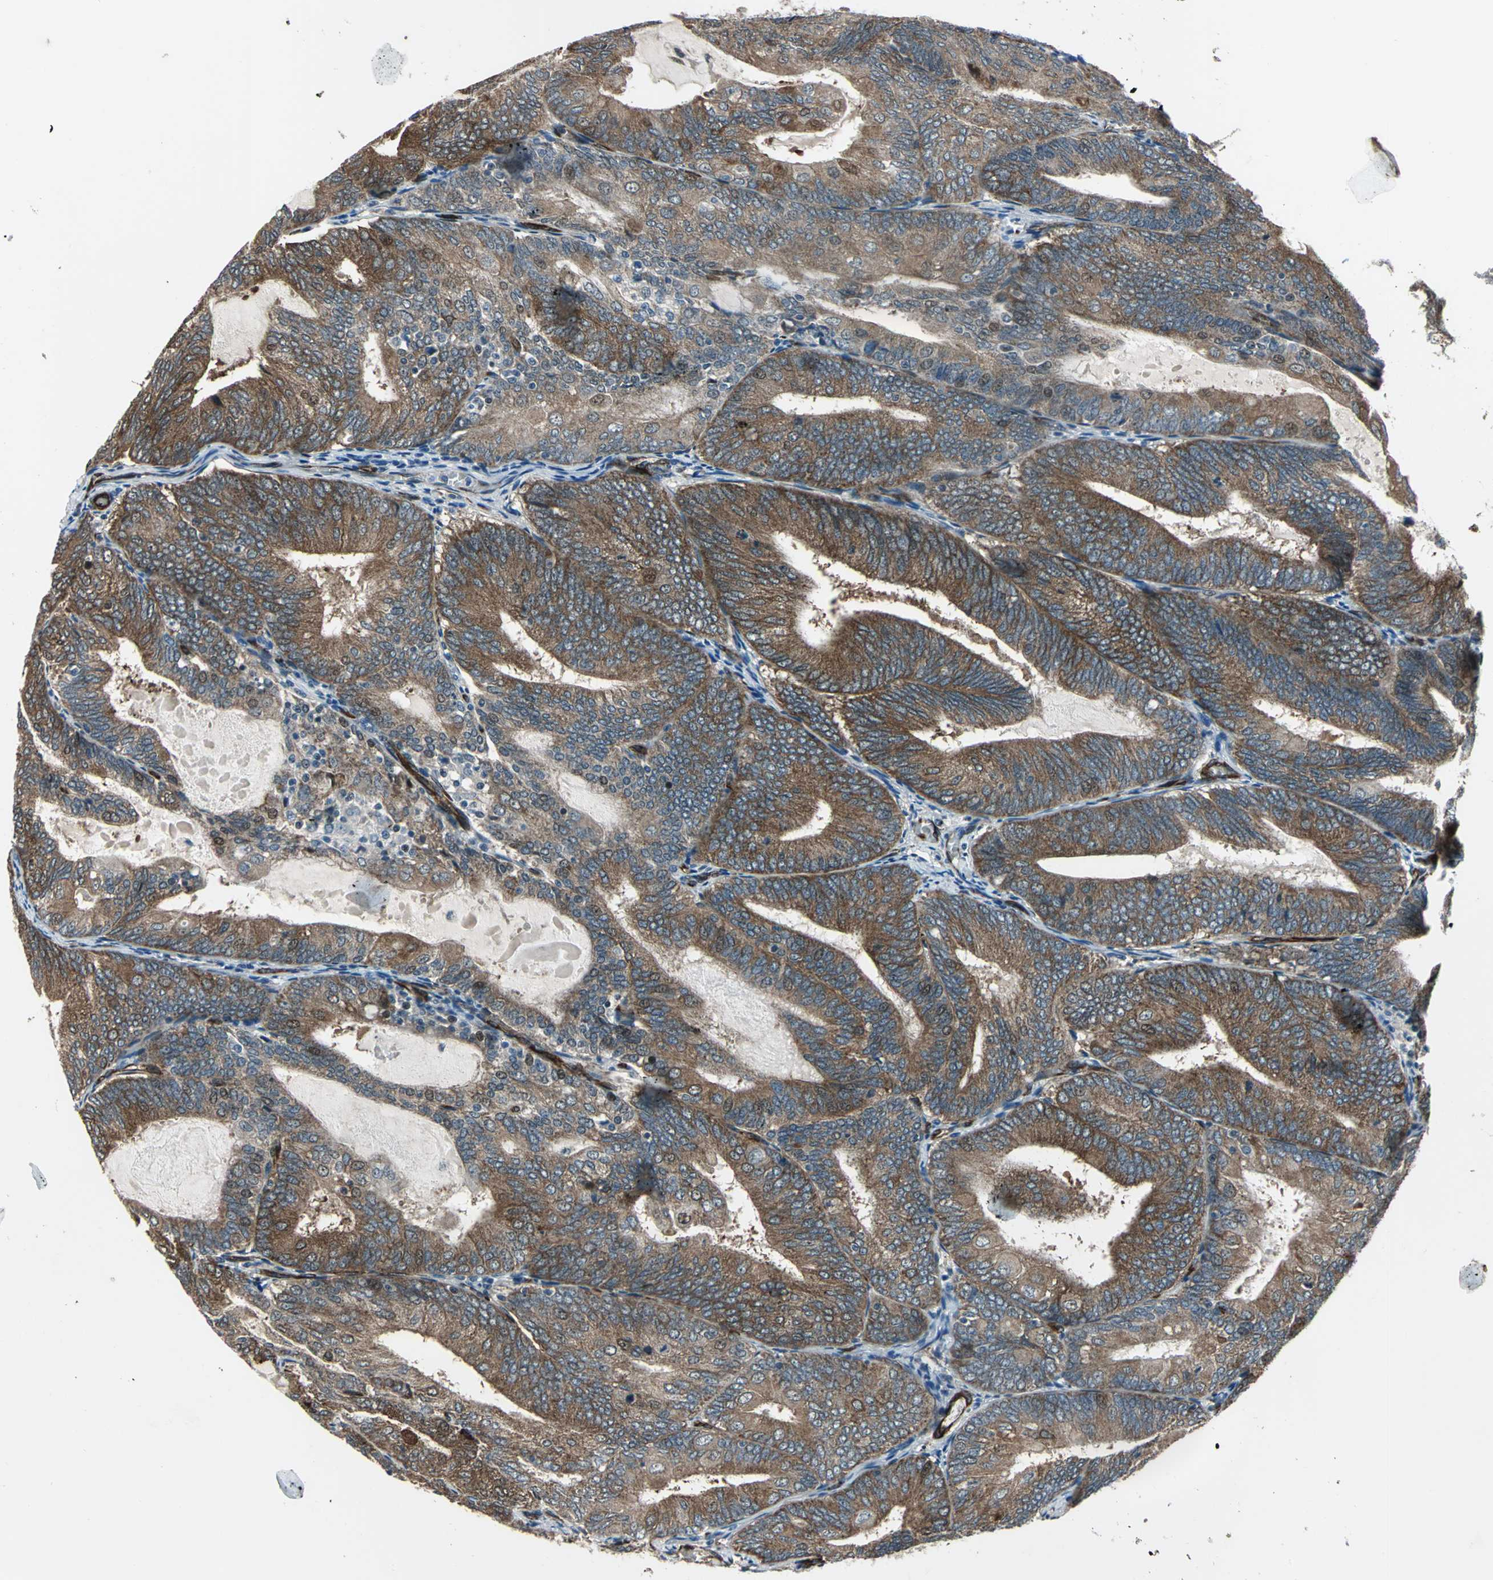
{"staining": {"intensity": "strong", "quantity": ">75%", "location": "cytoplasmic/membranous,nuclear"}, "tissue": "endometrial cancer", "cell_type": "Tumor cells", "image_type": "cancer", "snomed": [{"axis": "morphology", "description": "Adenocarcinoma, NOS"}, {"axis": "topography", "description": "Endometrium"}], "caption": "DAB immunohistochemical staining of human endometrial cancer displays strong cytoplasmic/membranous and nuclear protein staining in about >75% of tumor cells. The staining was performed using DAB (3,3'-diaminobenzidine), with brown indicating positive protein expression. Nuclei are stained blue with hematoxylin.", "gene": "EXD2", "patient": {"sex": "female", "age": 81}}